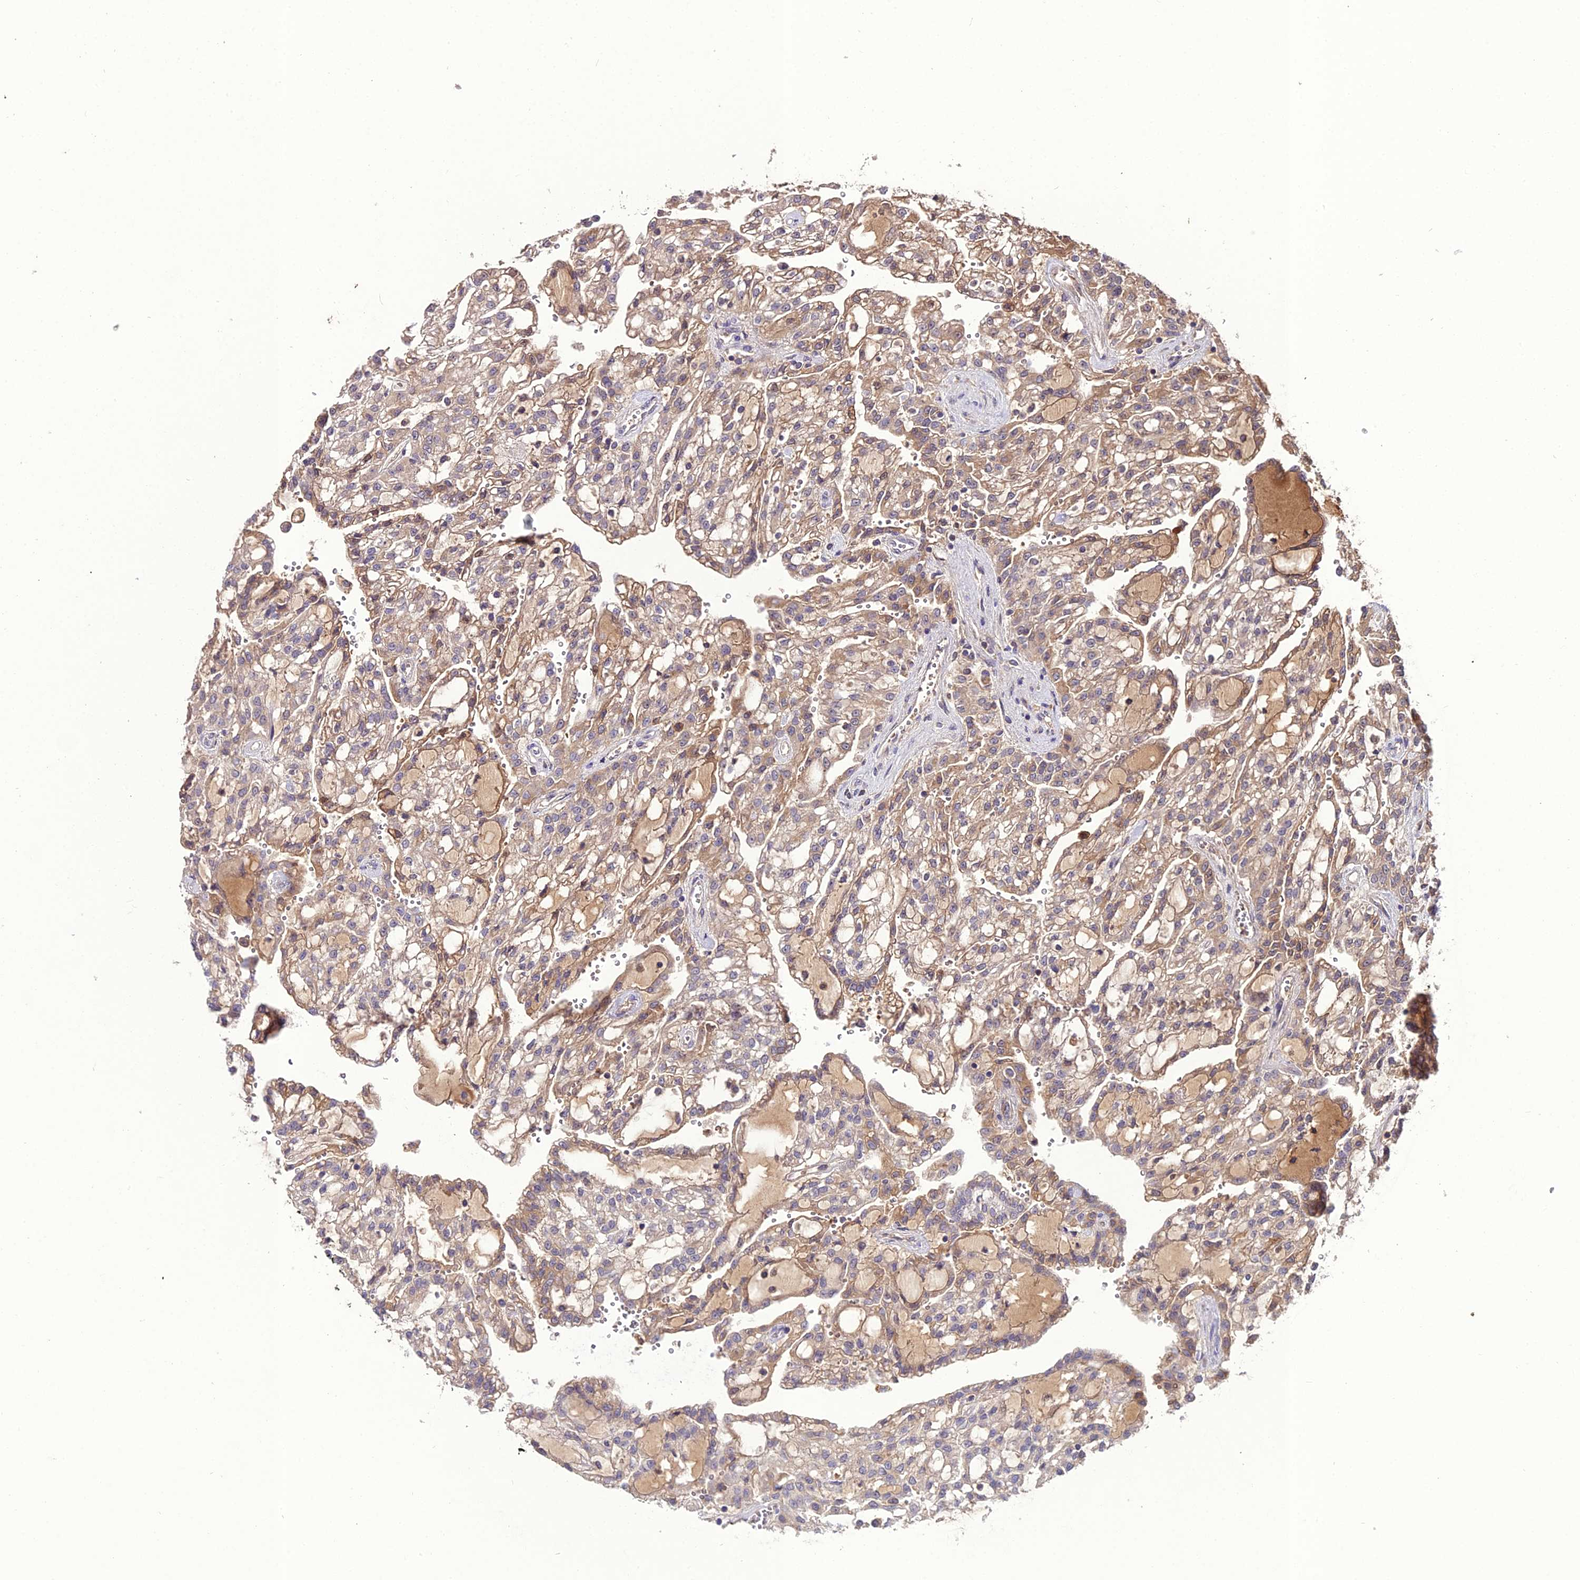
{"staining": {"intensity": "weak", "quantity": "25%-75%", "location": "cytoplasmic/membranous"}, "tissue": "renal cancer", "cell_type": "Tumor cells", "image_type": "cancer", "snomed": [{"axis": "morphology", "description": "Adenocarcinoma, NOS"}, {"axis": "topography", "description": "Kidney"}], "caption": "Renal cancer (adenocarcinoma) stained with DAB (3,3'-diaminobenzidine) IHC displays low levels of weak cytoplasmic/membranous positivity in about 25%-75% of tumor cells. (DAB (3,3'-diaminobenzidine) = brown stain, brightfield microscopy at high magnification).", "gene": "KCTD16", "patient": {"sex": "male", "age": 63}}